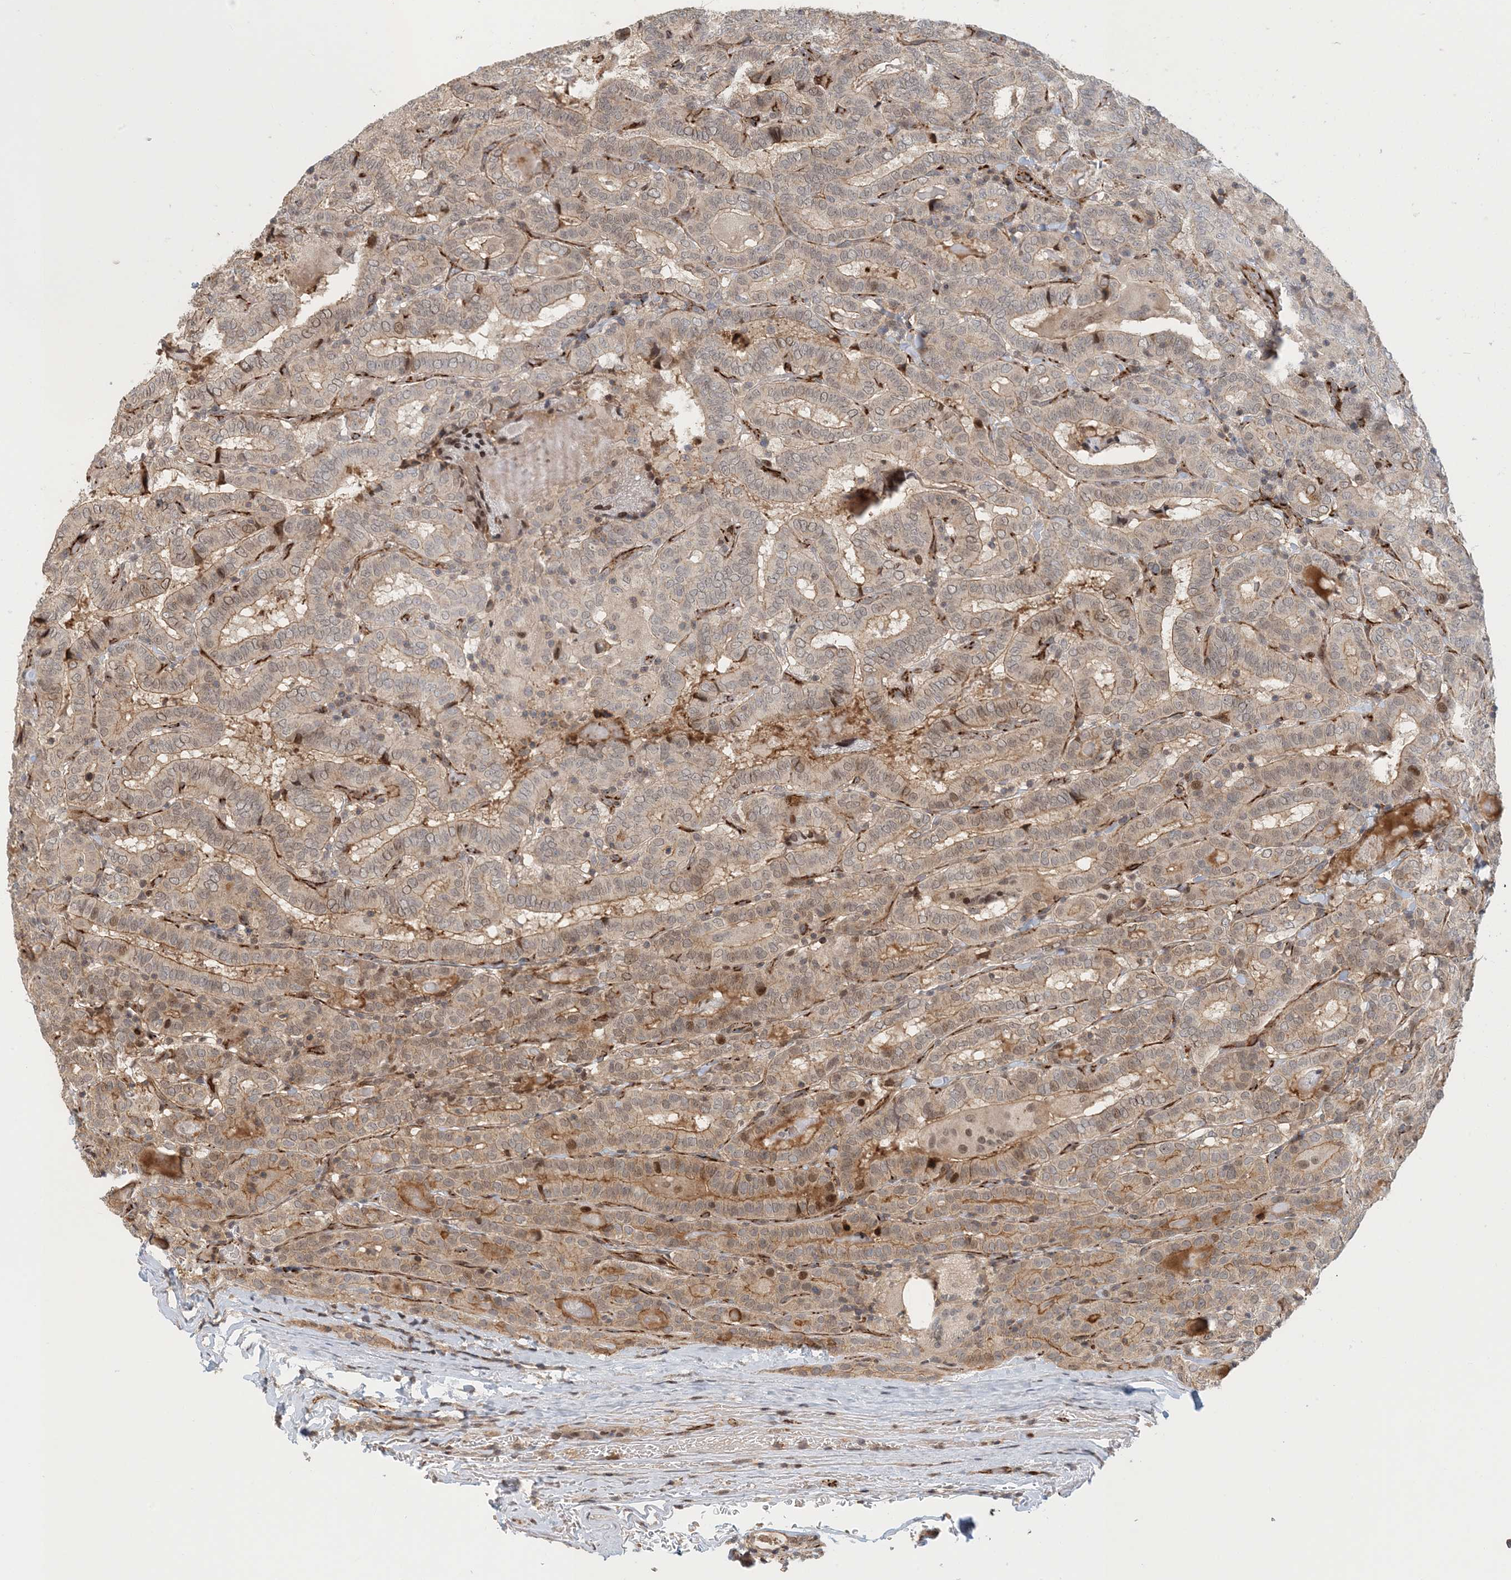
{"staining": {"intensity": "moderate", "quantity": "<25%", "location": "nuclear"}, "tissue": "thyroid cancer", "cell_type": "Tumor cells", "image_type": "cancer", "snomed": [{"axis": "morphology", "description": "Papillary adenocarcinoma, NOS"}, {"axis": "topography", "description": "Thyroid gland"}], "caption": "This is a micrograph of immunohistochemistry (IHC) staining of thyroid cancer, which shows moderate staining in the nuclear of tumor cells.", "gene": "MAPKBP1", "patient": {"sex": "female", "age": 72}}